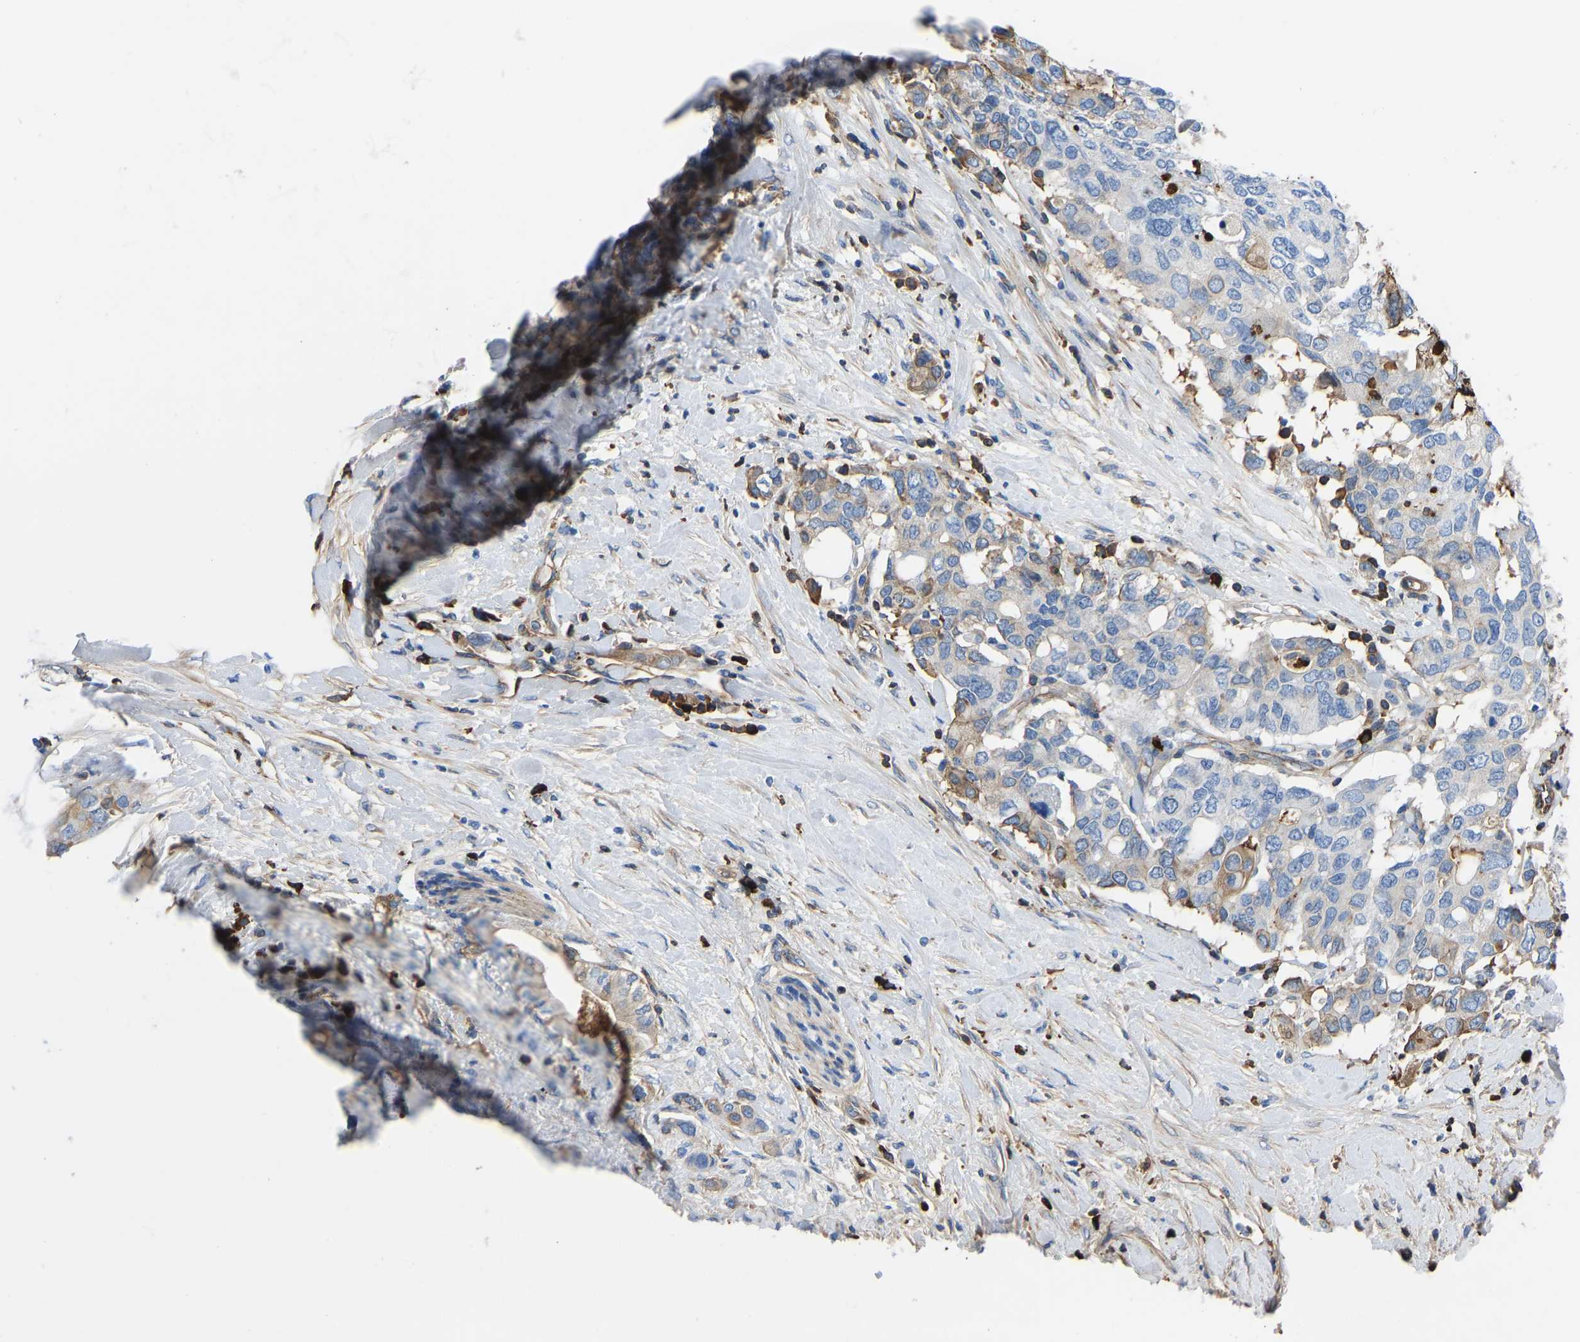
{"staining": {"intensity": "weak", "quantity": "<25%", "location": "cytoplasmic/membranous"}, "tissue": "pancreatic cancer", "cell_type": "Tumor cells", "image_type": "cancer", "snomed": [{"axis": "morphology", "description": "Adenocarcinoma, NOS"}, {"axis": "topography", "description": "Pancreas"}], "caption": "There is no significant staining in tumor cells of adenocarcinoma (pancreatic). (DAB (3,3'-diaminobenzidine) immunohistochemistry (IHC) visualized using brightfield microscopy, high magnification).", "gene": "HSPG2", "patient": {"sex": "female", "age": 56}}